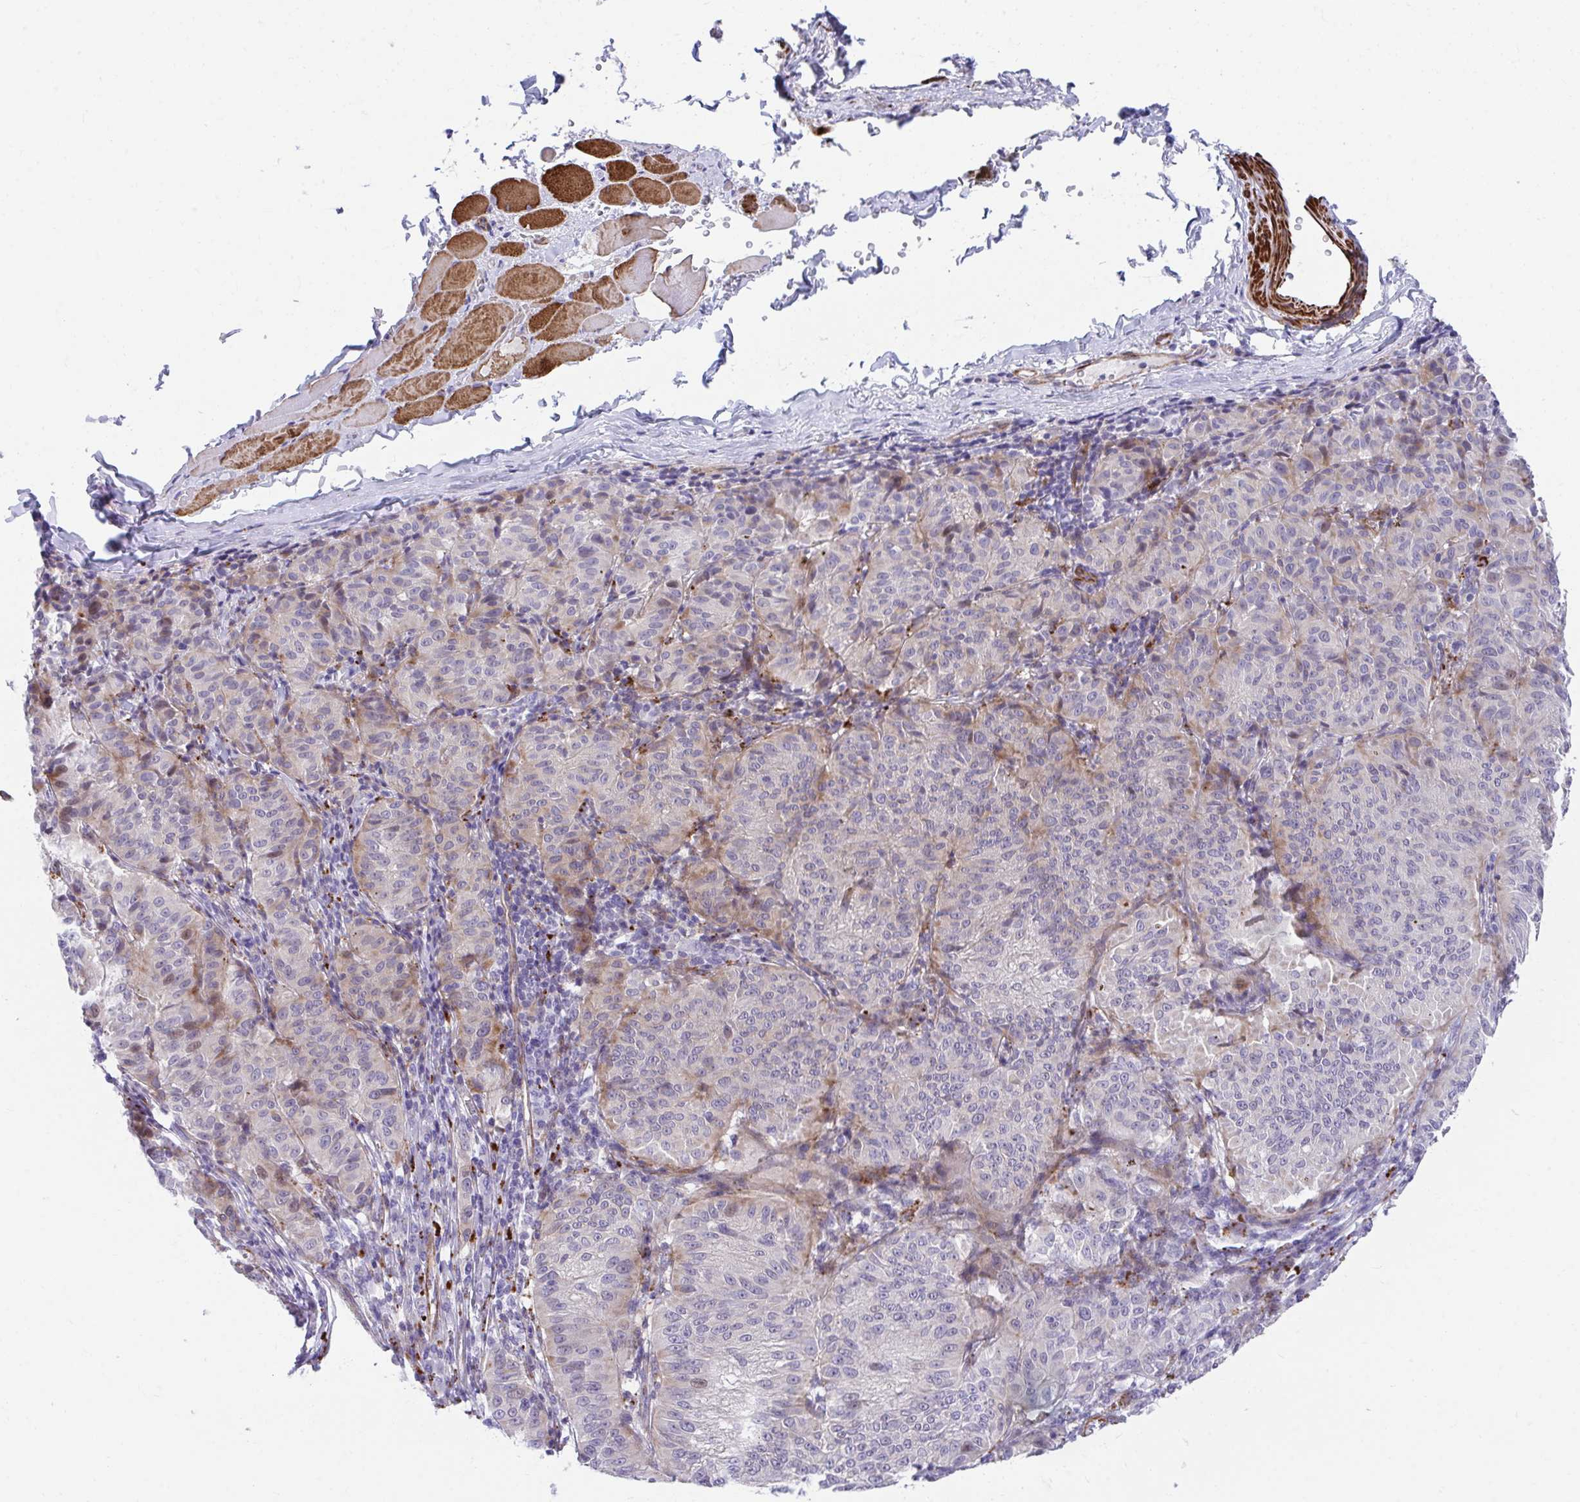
{"staining": {"intensity": "weak", "quantity": "<25%", "location": "cytoplasmic/membranous"}, "tissue": "melanoma", "cell_type": "Tumor cells", "image_type": "cancer", "snomed": [{"axis": "morphology", "description": "Malignant melanoma, NOS"}, {"axis": "topography", "description": "Skin"}], "caption": "Tumor cells are negative for protein expression in human malignant melanoma.", "gene": "CSTB", "patient": {"sex": "female", "age": 72}}